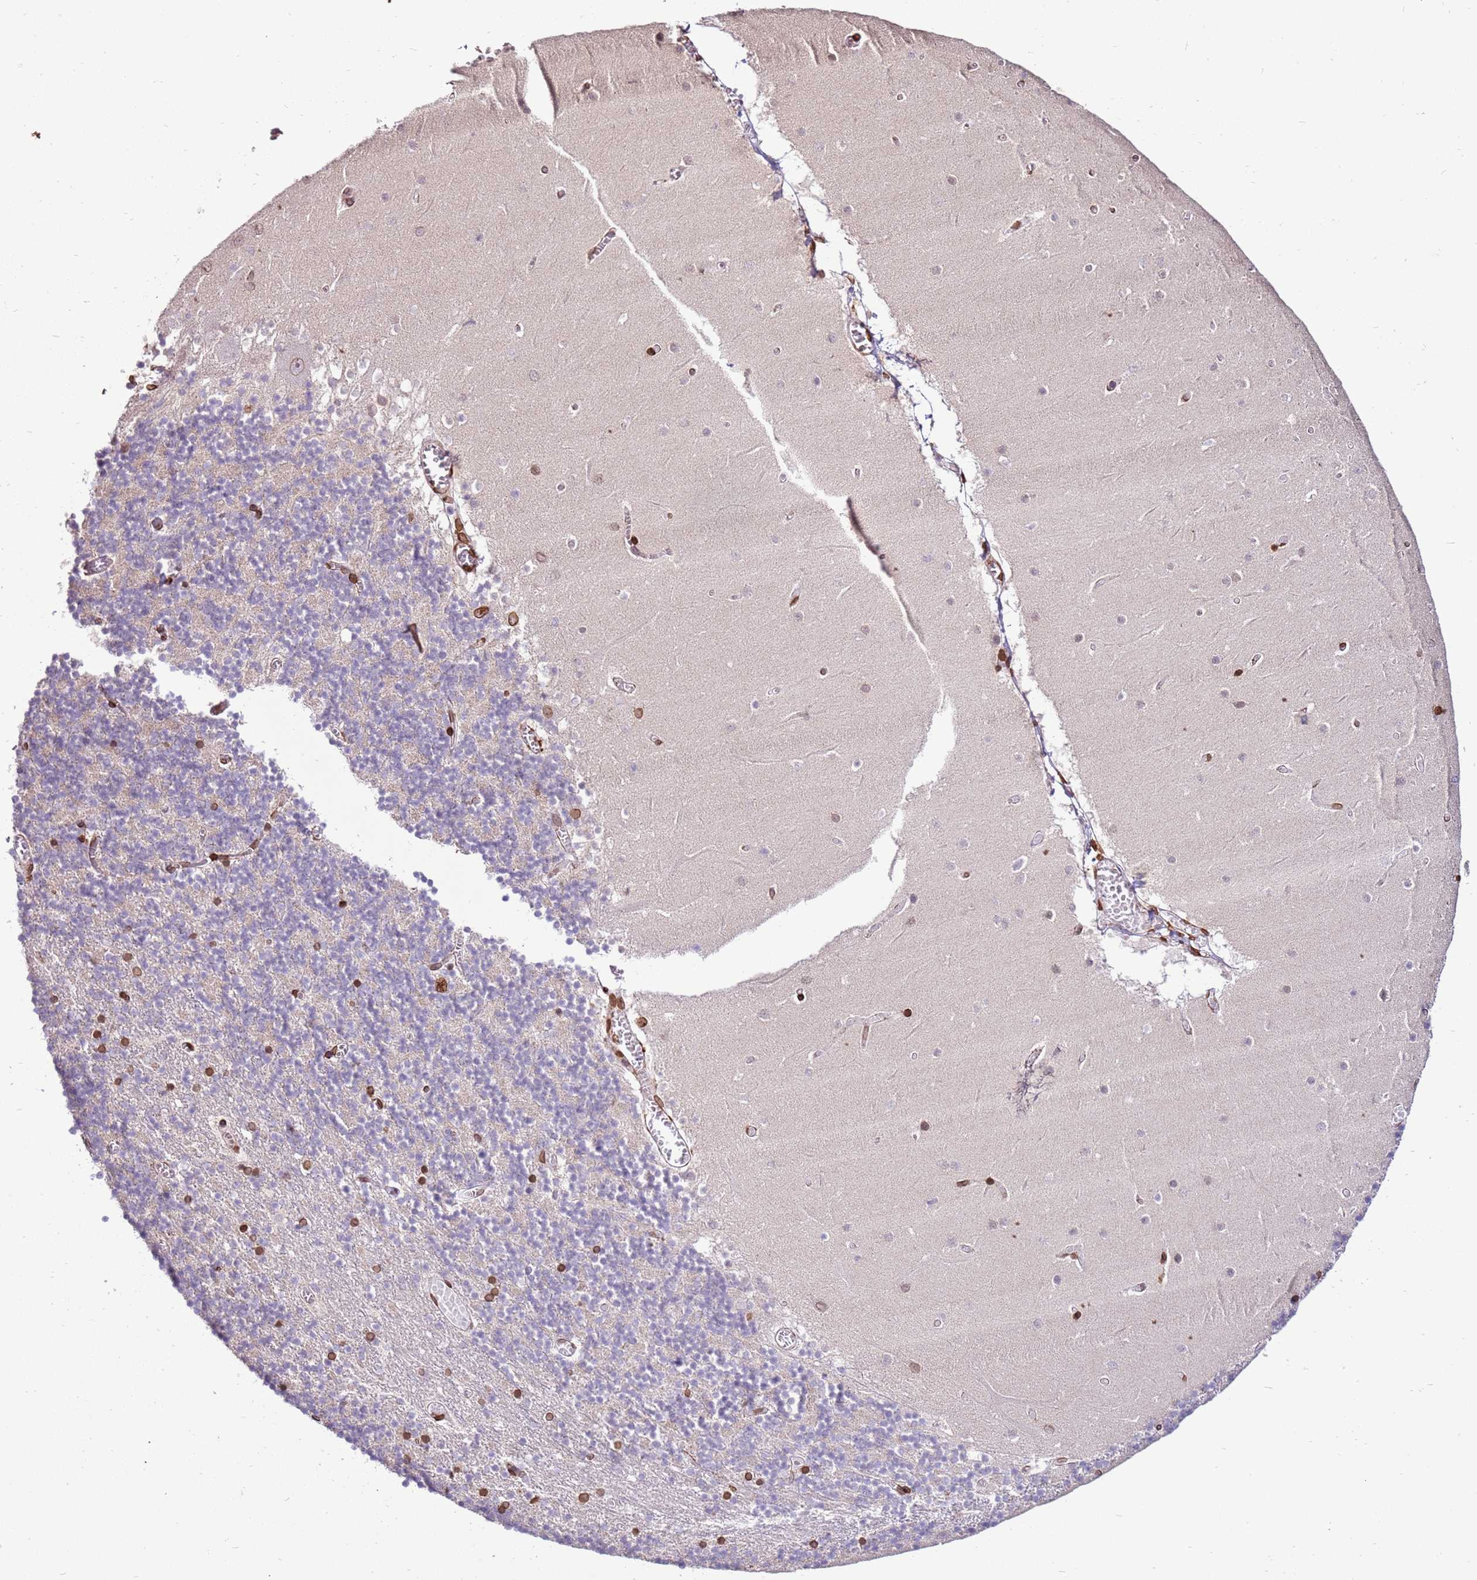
{"staining": {"intensity": "negative", "quantity": "none", "location": "none"}, "tissue": "cerebellum", "cell_type": "Cells in granular layer", "image_type": "normal", "snomed": [{"axis": "morphology", "description": "Normal tissue, NOS"}, {"axis": "topography", "description": "Cerebellum"}], "caption": "Image shows no protein expression in cells in granular layer of benign cerebellum. (Brightfield microscopy of DAB (3,3'-diaminobenzidine) immunohistochemistry at high magnification).", "gene": "TMEM47", "patient": {"sex": "female", "age": 28}}